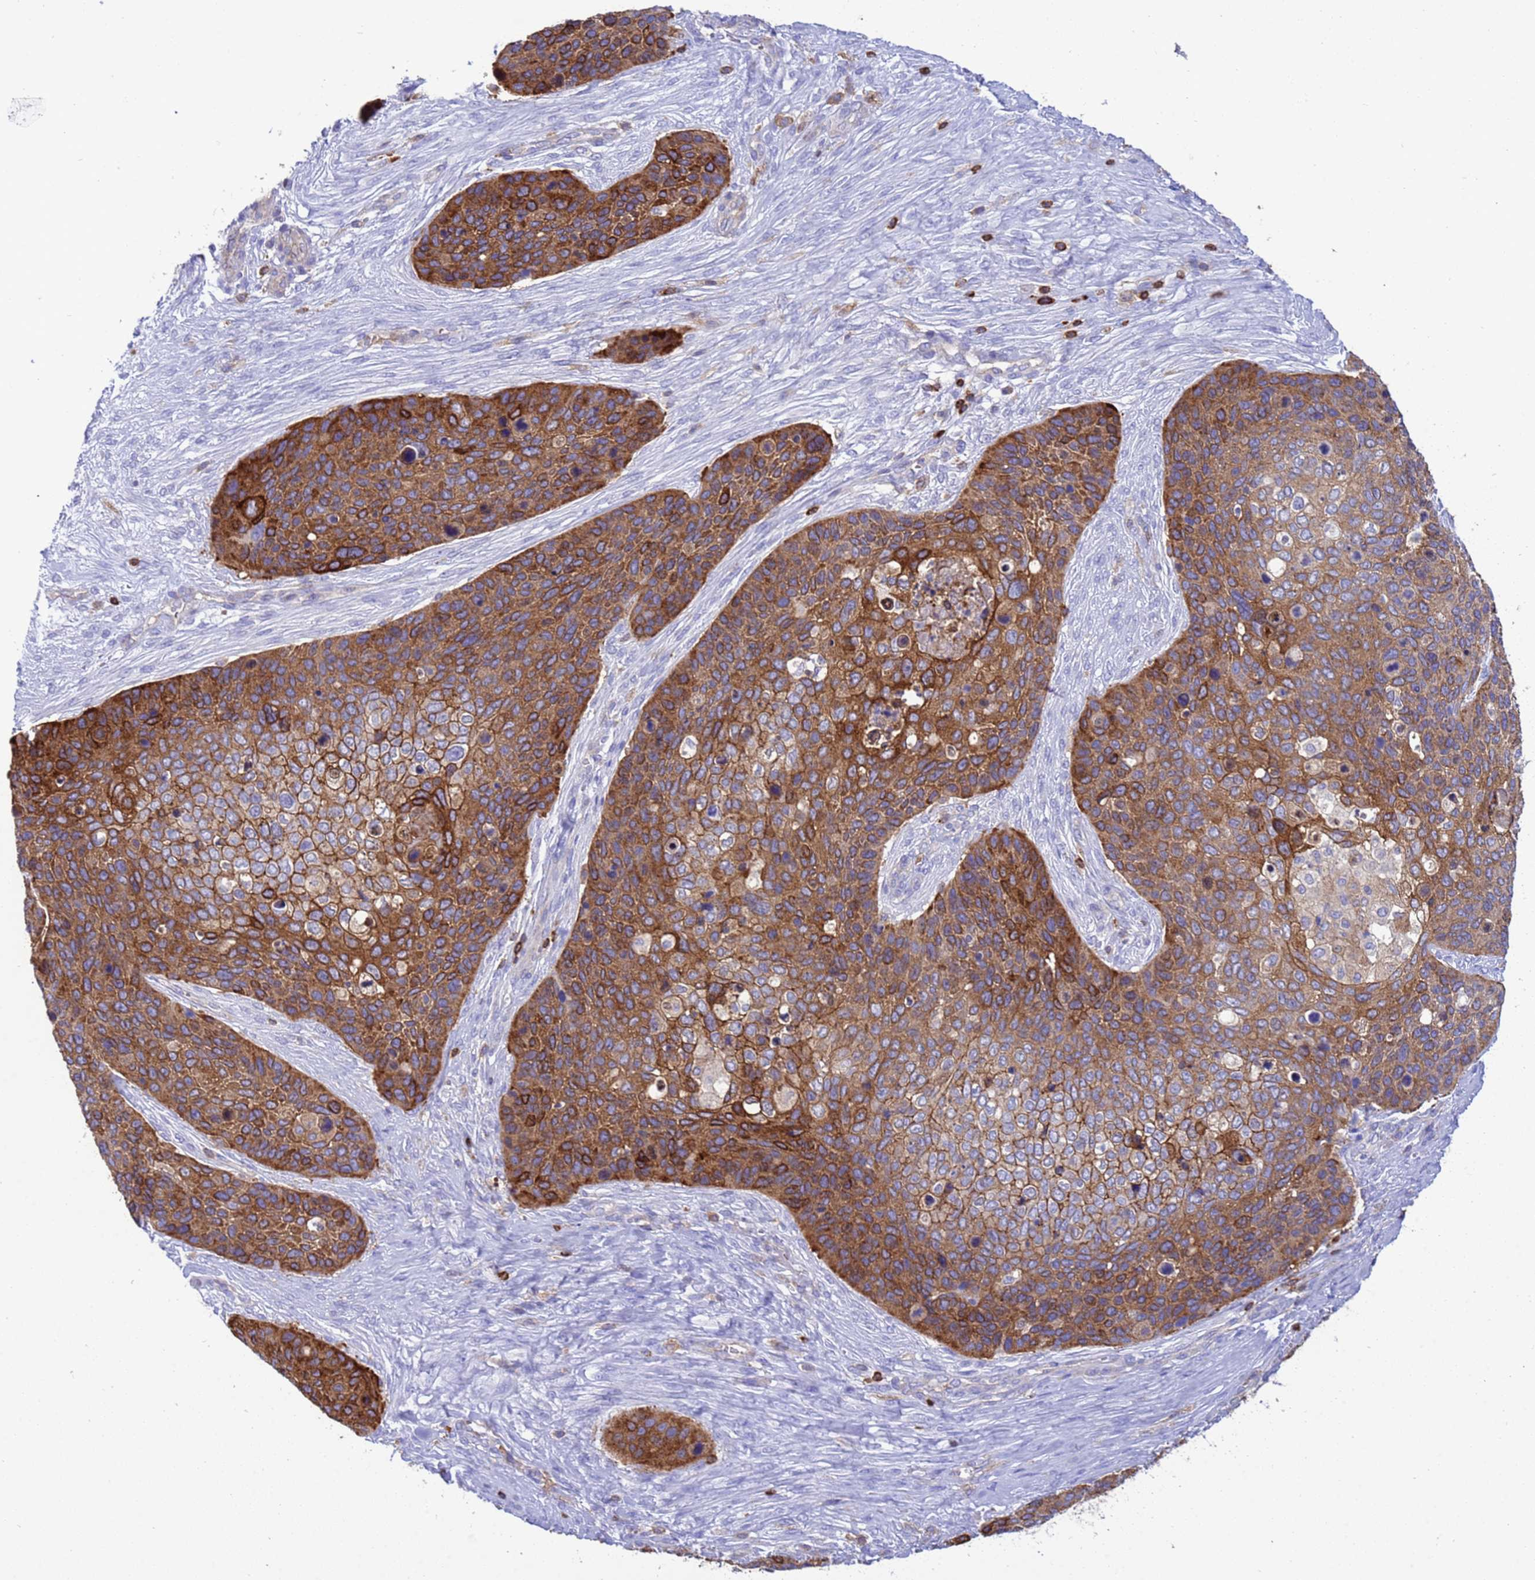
{"staining": {"intensity": "moderate", "quantity": ">75%", "location": "cytoplasmic/membranous"}, "tissue": "skin cancer", "cell_type": "Tumor cells", "image_type": "cancer", "snomed": [{"axis": "morphology", "description": "Basal cell carcinoma"}, {"axis": "topography", "description": "Skin"}], "caption": "Tumor cells display medium levels of moderate cytoplasmic/membranous expression in about >75% of cells in skin cancer. (Brightfield microscopy of DAB IHC at high magnification).", "gene": "EZR", "patient": {"sex": "female", "age": 74}}